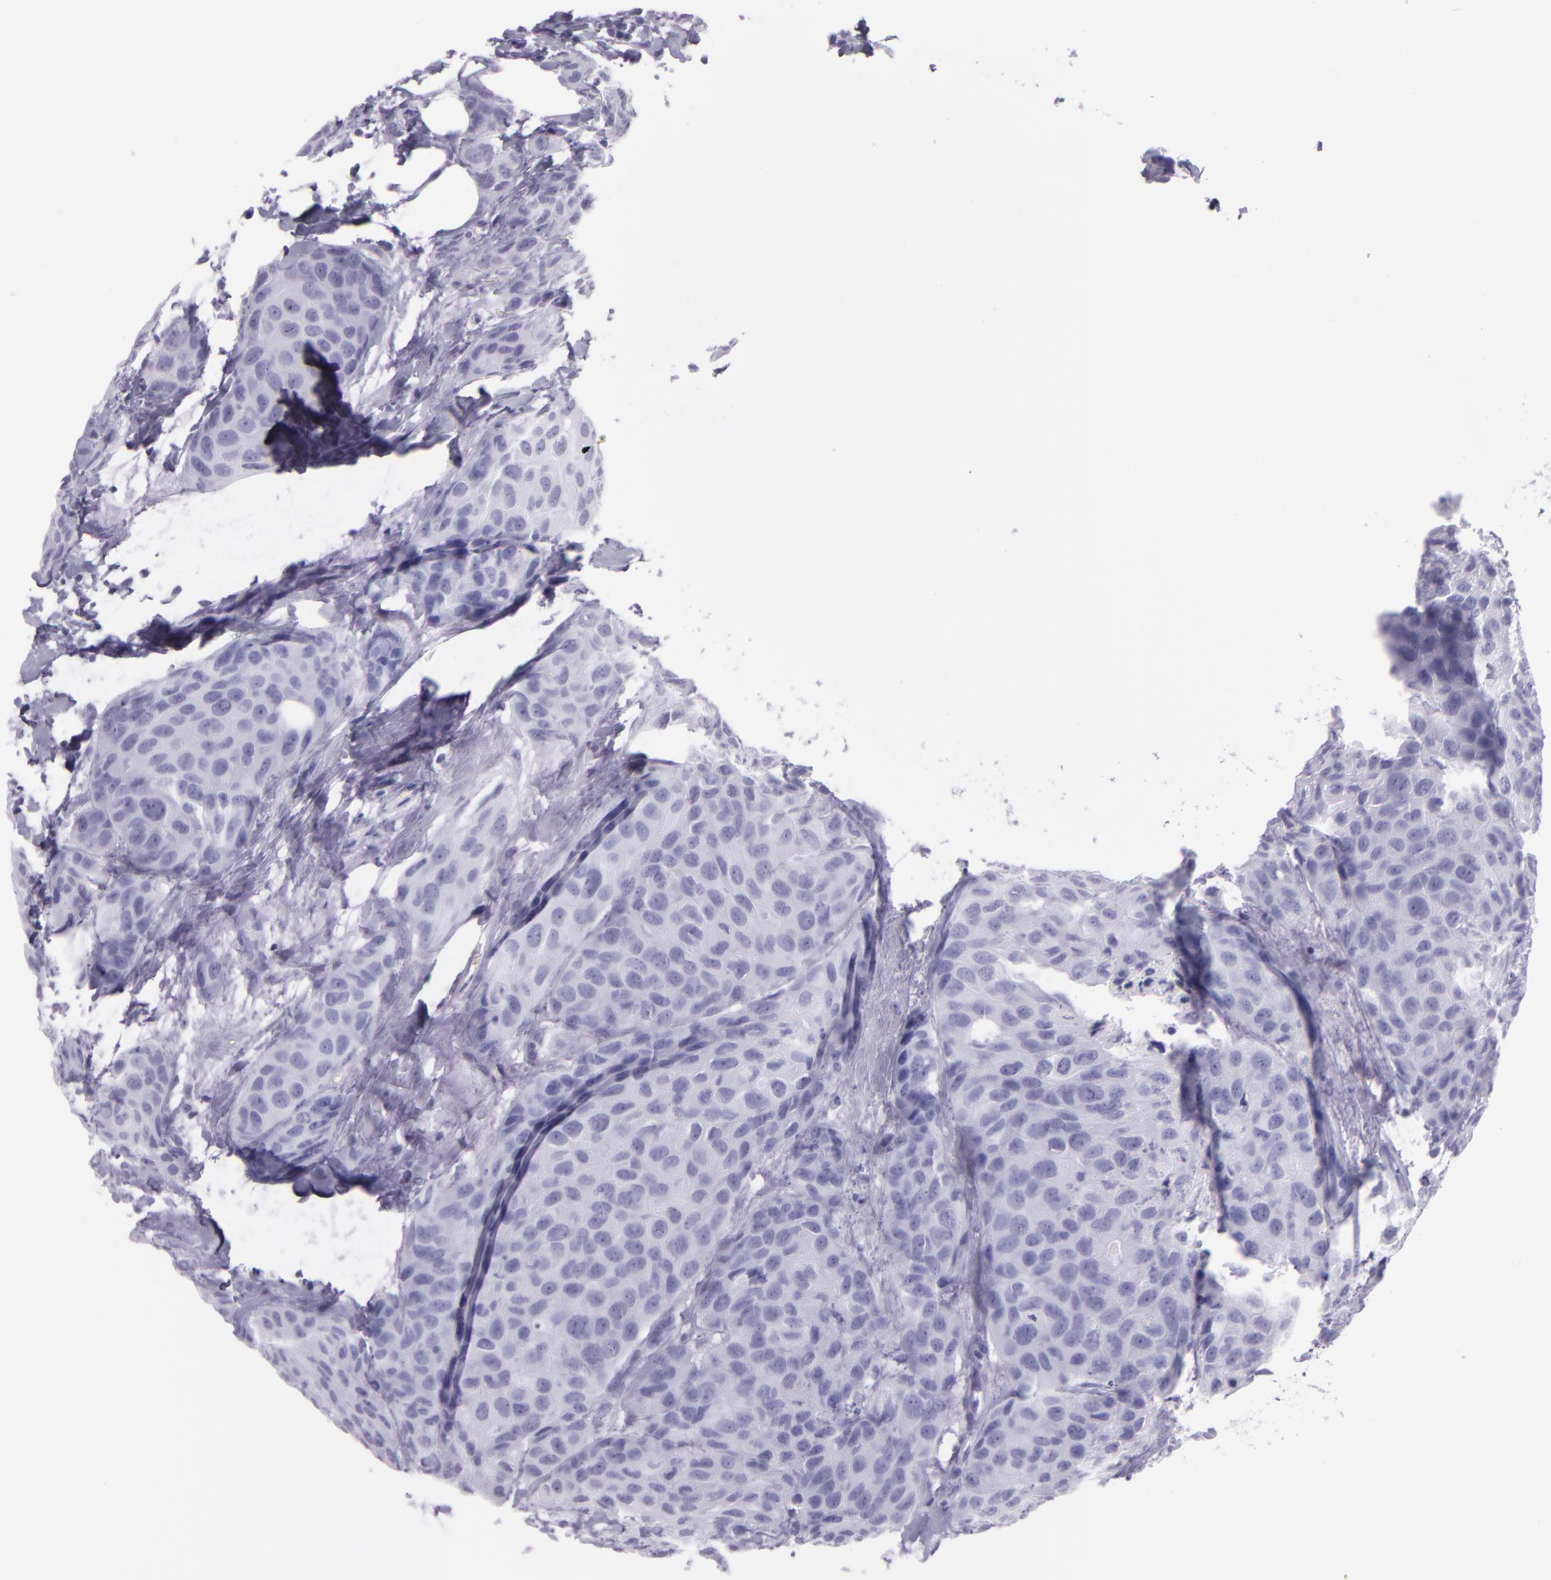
{"staining": {"intensity": "negative", "quantity": "none", "location": "none"}, "tissue": "breast cancer", "cell_type": "Tumor cells", "image_type": "cancer", "snomed": [{"axis": "morphology", "description": "Duct carcinoma"}, {"axis": "topography", "description": "Breast"}], "caption": "IHC micrograph of breast cancer (infiltrating ductal carcinoma) stained for a protein (brown), which reveals no expression in tumor cells.", "gene": "MUC6", "patient": {"sex": "female", "age": 68}}